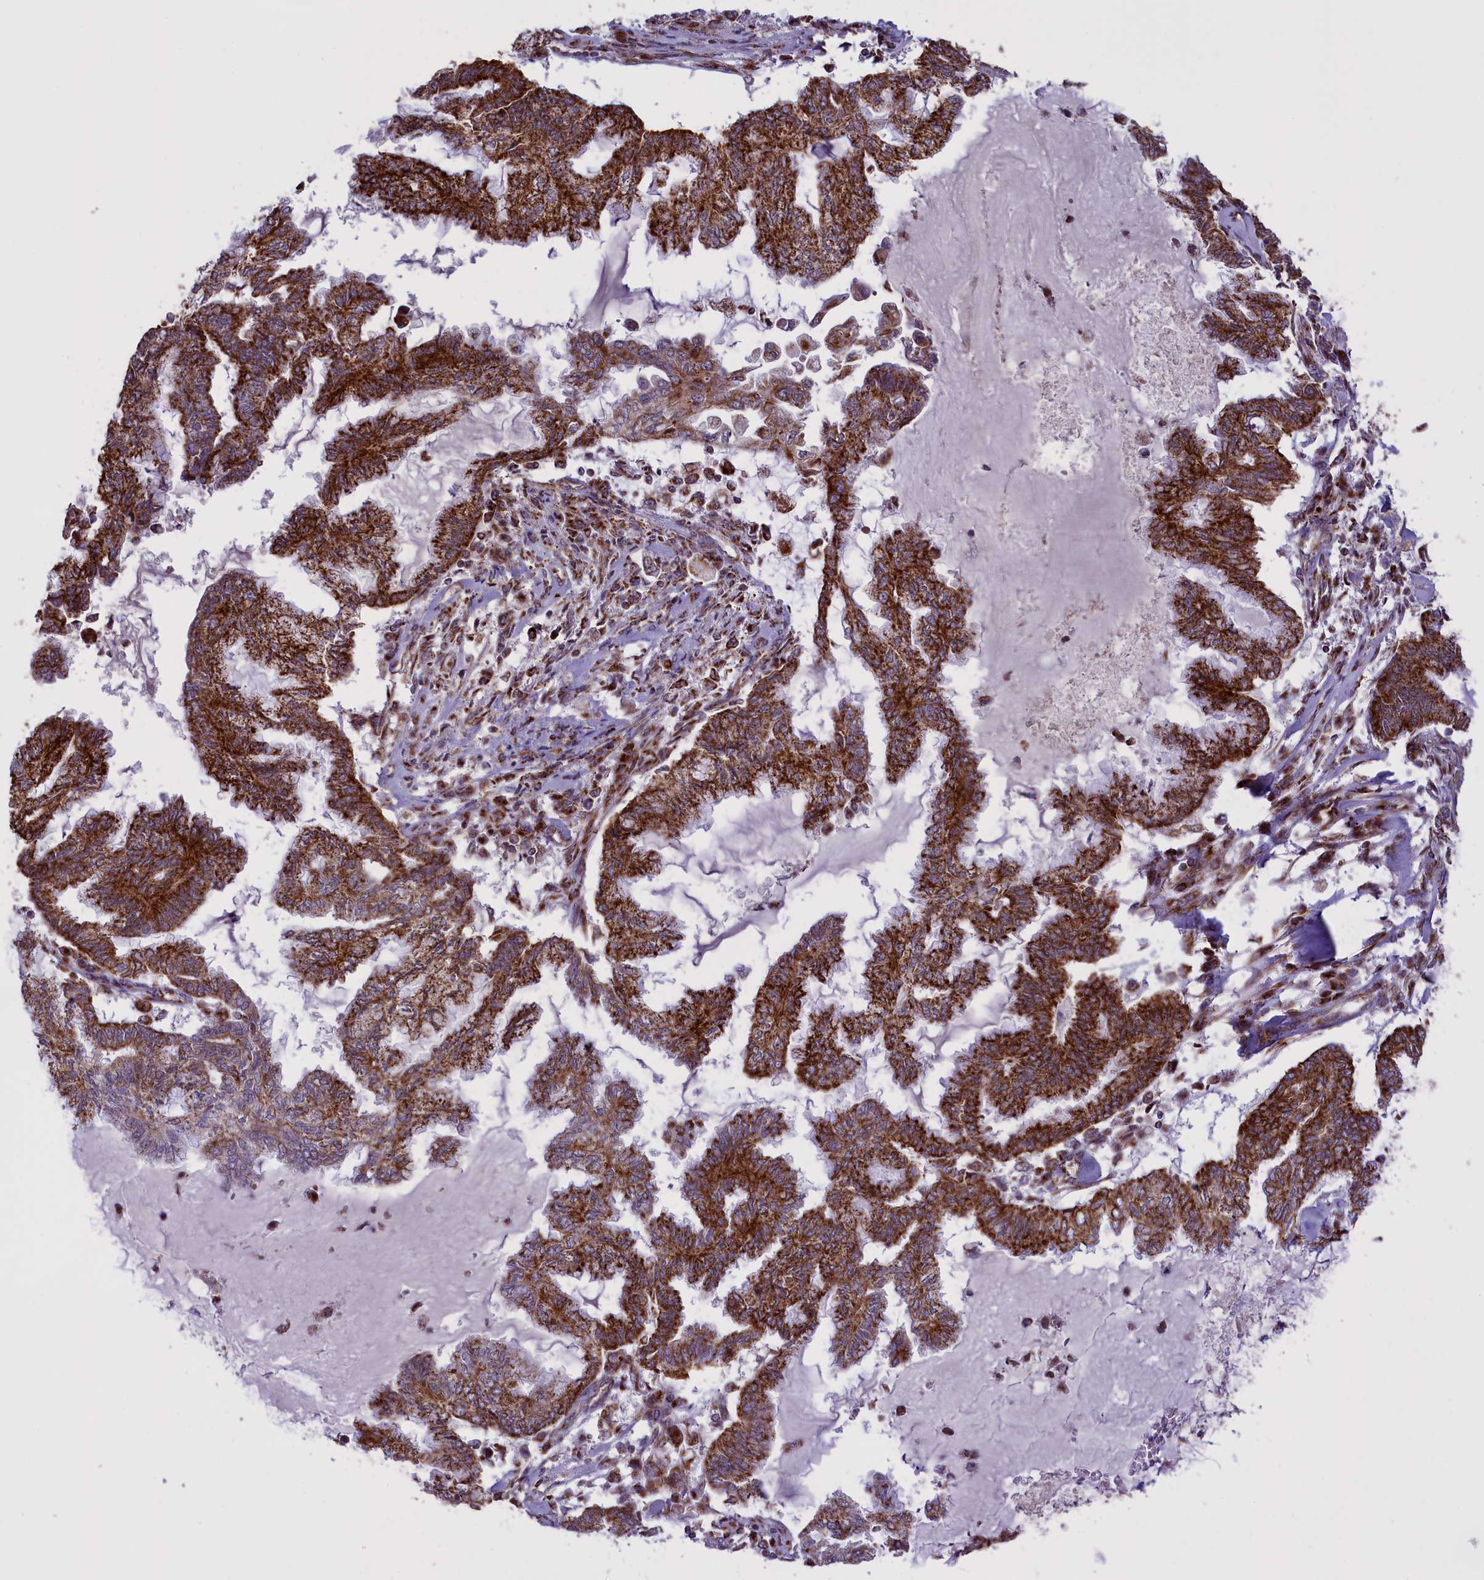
{"staining": {"intensity": "strong", "quantity": ">75%", "location": "cytoplasmic/membranous"}, "tissue": "endometrial cancer", "cell_type": "Tumor cells", "image_type": "cancer", "snomed": [{"axis": "morphology", "description": "Adenocarcinoma, NOS"}, {"axis": "topography", "description": "Endometrium"}], "caption": "Adenocarcinoma (endometrial) stained with DAB (3,3'-diaminobenzidine) immunohistochemistry (IHC) displays high levels of strong cytoplasmic/membranous expression in approximately >75% of tumor cells.", "gene": "NDUFS5", "patient": {"sex": "female", "age": 86}}